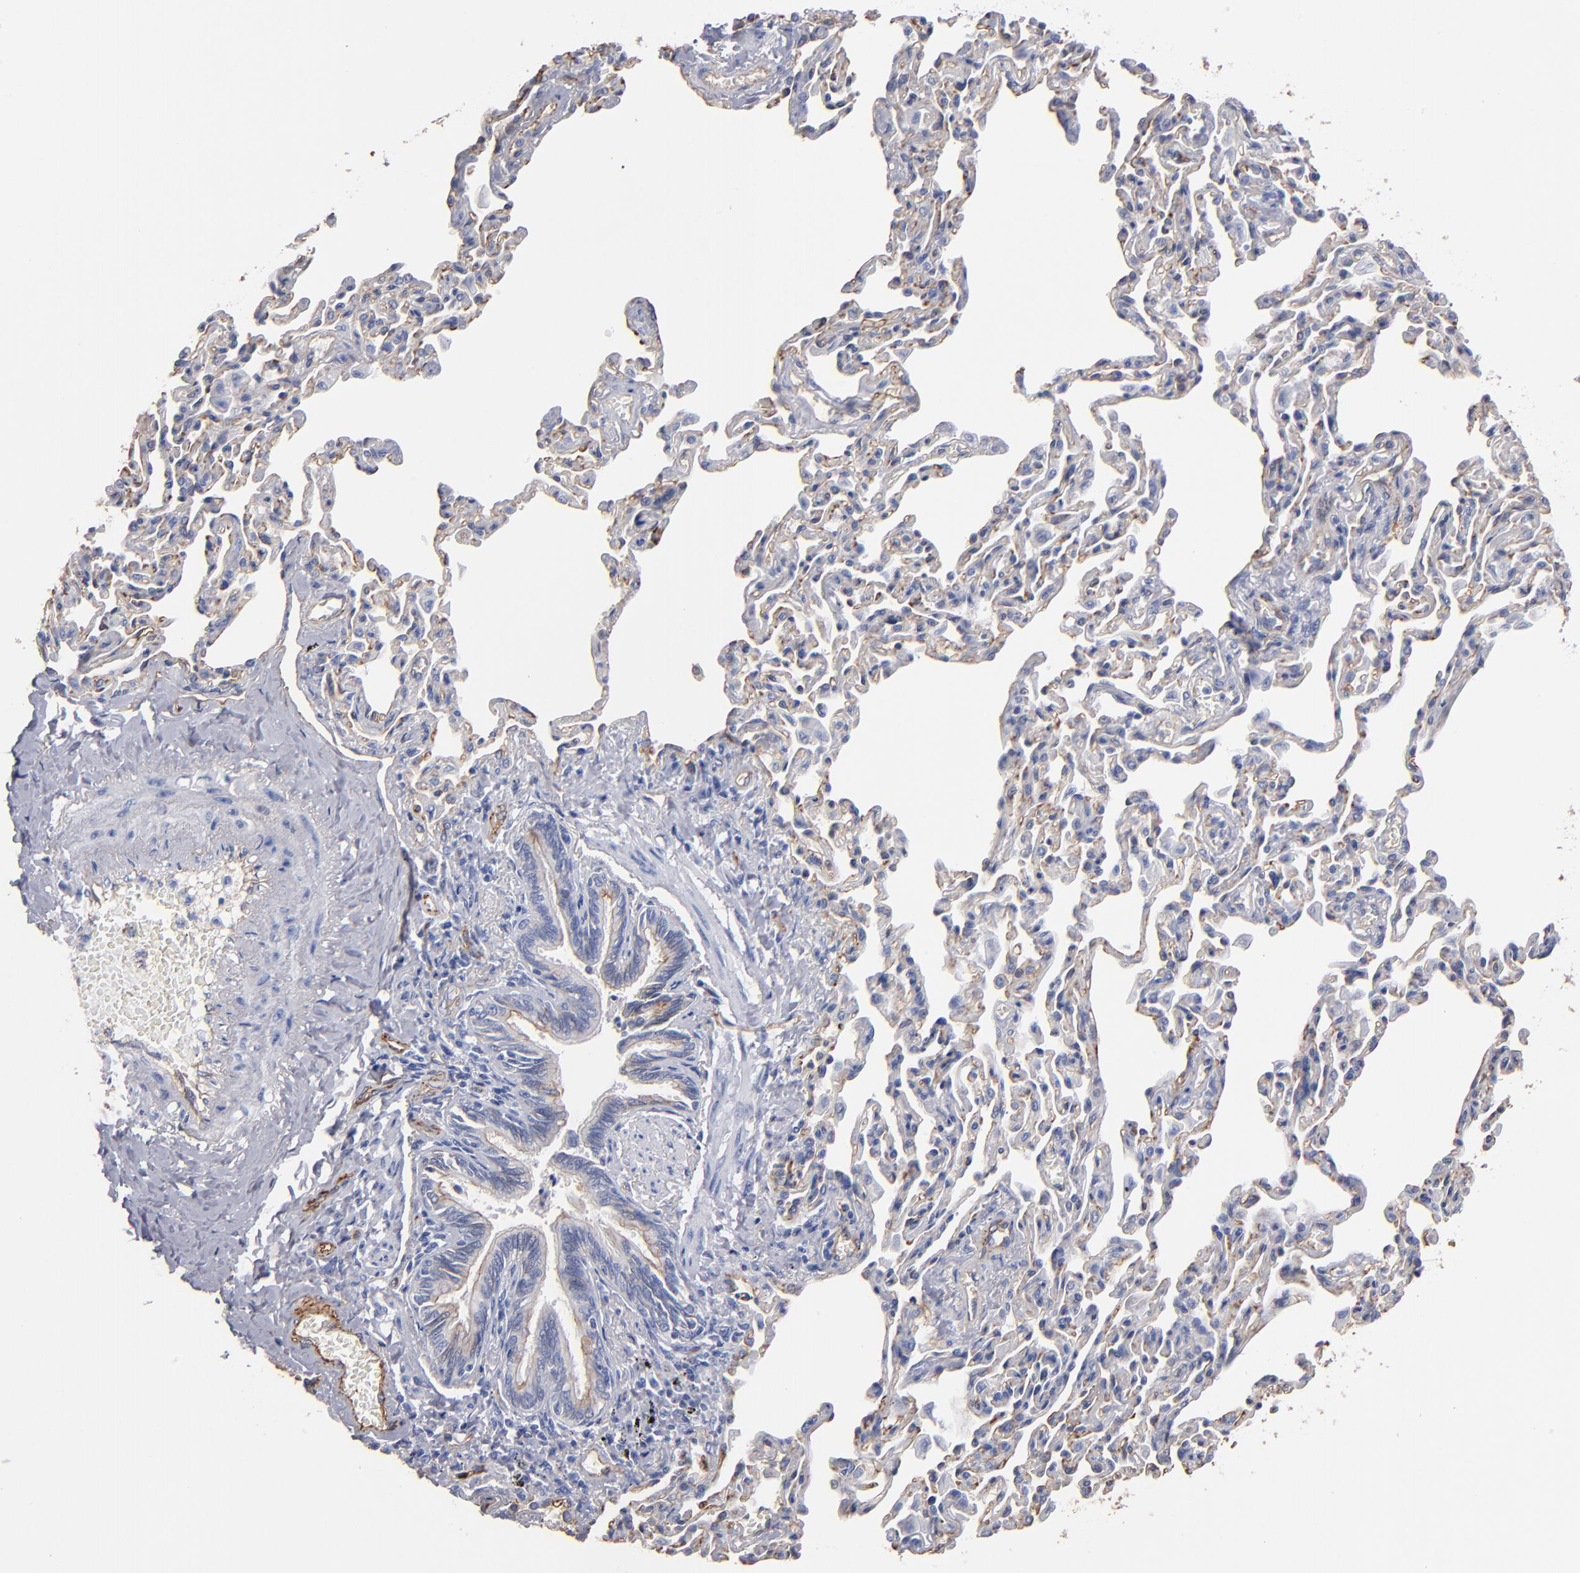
{"staining": {"intensity": "weak", "quantity": "25%-75%", "location": "cytoplasmic/membranous"}, "tissue": "bronchus", "cell_type": "Respiratory epithelial cells", "image_type": "normal", "snomed": [{"axis": "morphology", "description": "Normal tissue, NOS"}, {"axis": "topography", "description": "Lung"}], "caption": "A photomicrograph of bronchus stained for a protein exhibits weak cytoplasmic/membranous brown staining in respiratory epithelial cells. The staining was performed using DAB (3,3'-diaminobenzidine), with brown indicating positive protein expression. Nuclei are stained blue with hematoxylin.", "gene": "TM4SF1", "patient": {"sex": "male", "age": 64}}